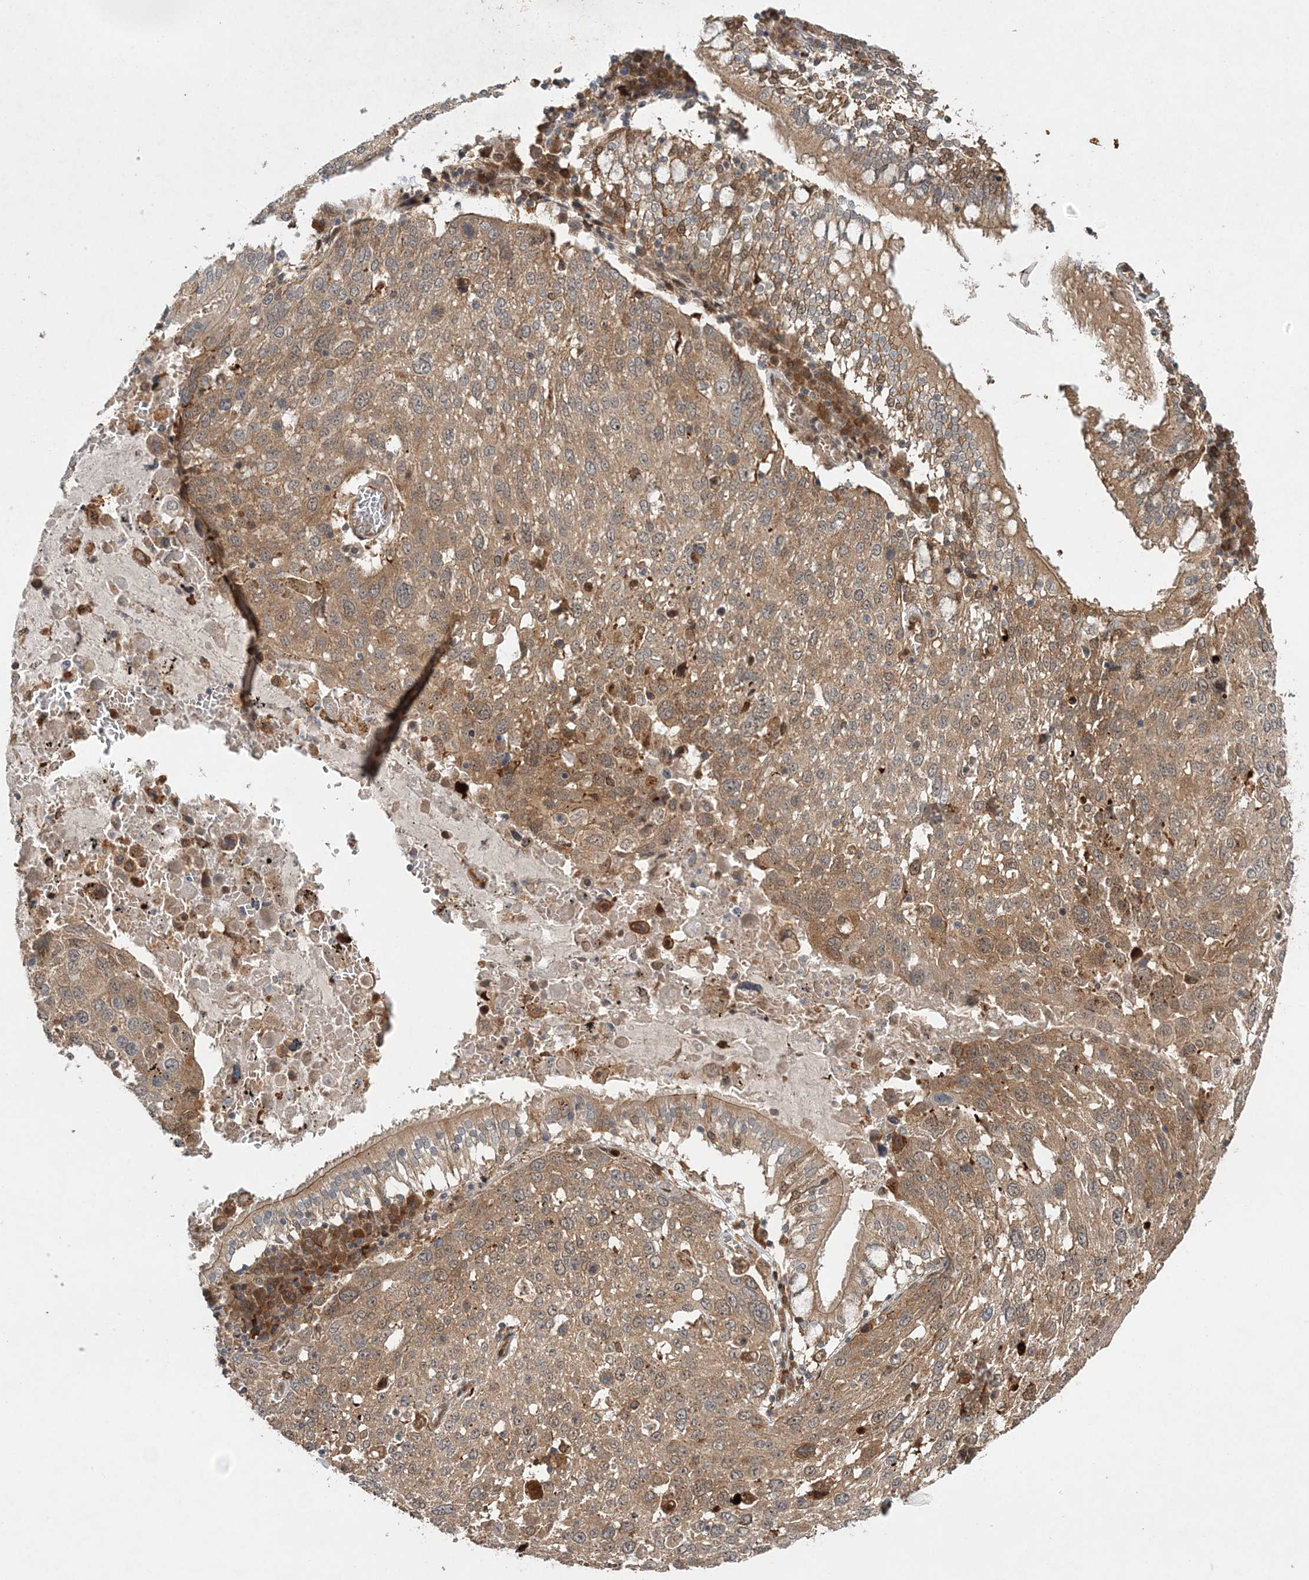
{"staining": {"intensity": "moderate", "quantity": ">75%", "location": "cytoplasmic/membranous"}, "tissue": "lung cancer", "cell_type": "Tumor cells", "image_type": "cancer", "snomed": [{"axis": "morphology", "description": "Squamous cell carcinoma, NOS"}, {"axis": "topography", "description": "Lung"}], "caption": "Tumor cells reveal medium levels of moderate cytoplasmic/membranous expression in about >75% of cells in lung cancer (squamous cell carcinoma). The staining is performed using DAB (3,3'-diaminobenzidine) brown chromogen to label protein expression. The nuclei are counter-stained blue using hematoxylin.", "gene": "UBTD2", "patient": {"sex": "male", "age": 65}}